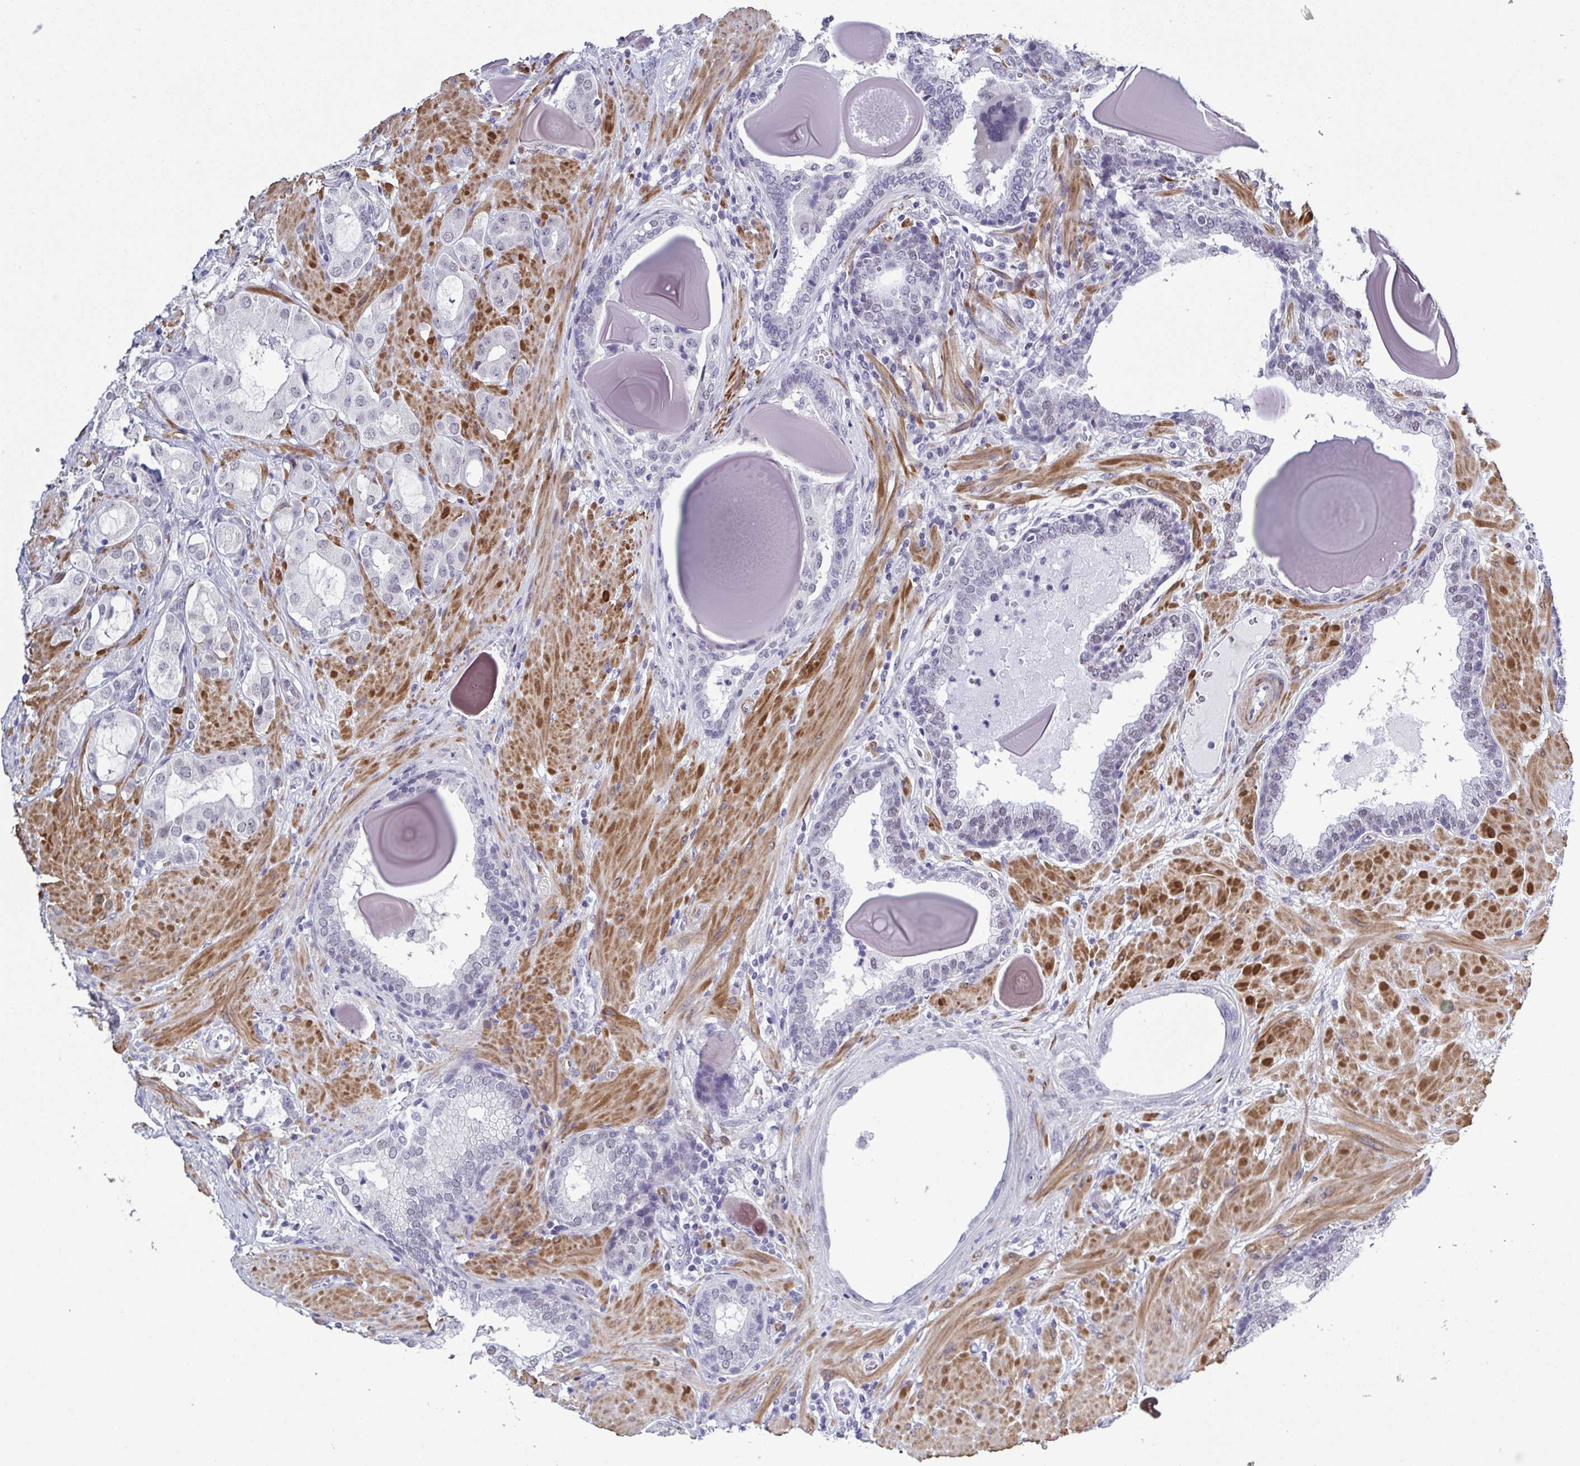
{"staining": {"intensity": "negative", "quantity": "none", "location": "none"}, "tissue": "prostate cancer", "cell_type": "Tumor cells", "image_type": "cancer", "snomed": [{"axis": "morphology", "description": "Adenocarcinoma, Low grade"}, {"axis": "topography", "description": "Prostate"}], "caption": "An IHC image of prostate cancer (adenocarcinoma (low-grade)) is shown. There is no staining in tumor cells of prostate cancer (adenocarcinoma (low-grade)). (DAB IHC visualized using brightfield microscopy, high magnification).", "gene": "TMEM92", "patient": {"sex": "male", "age": 57}}